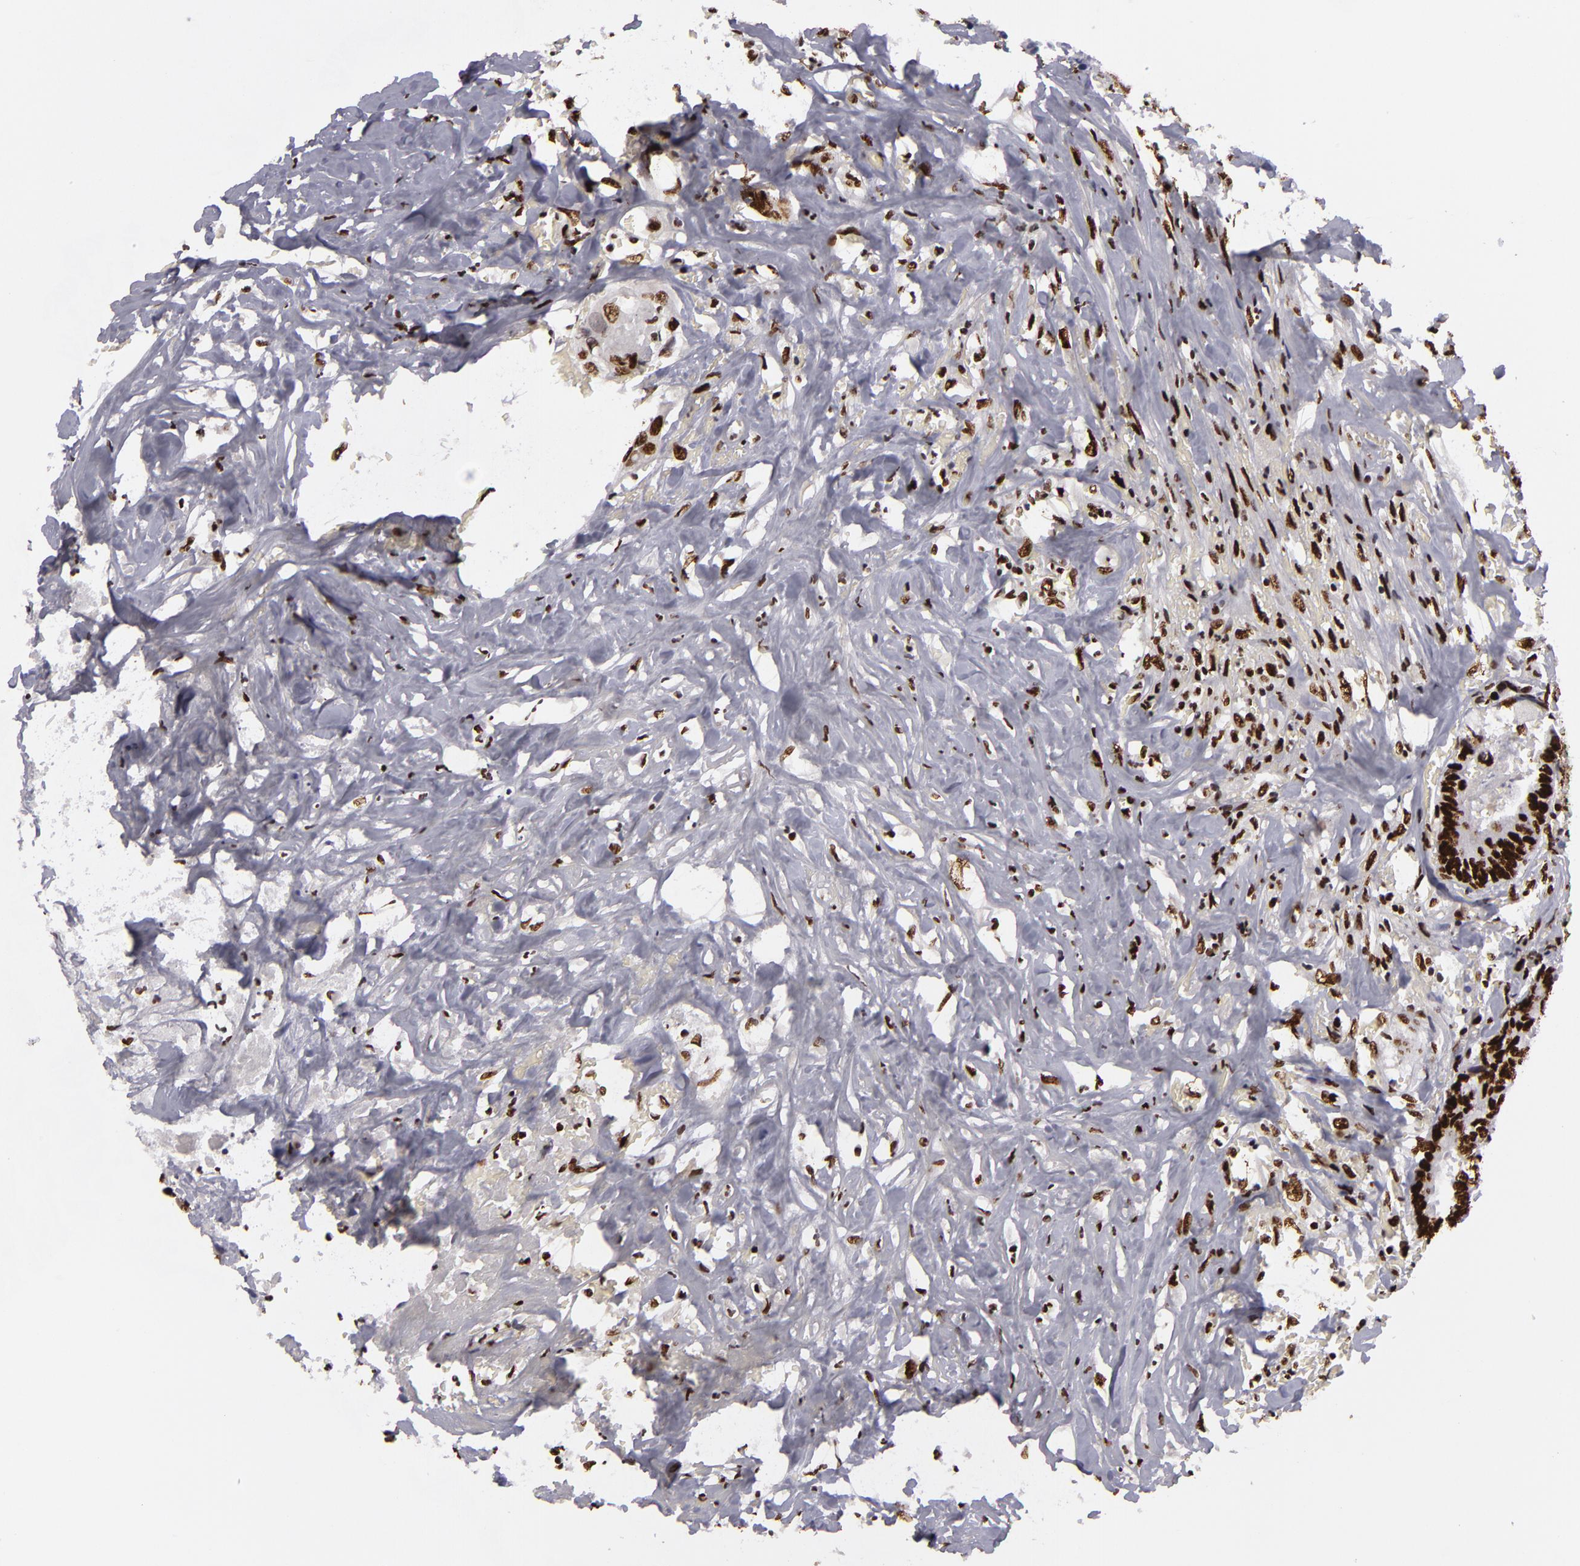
{"staining": {"intensity": "strong", "quantity": ">75%", "location": "nuclear"}, "tissue": "colorectal cancer", "cell_type": "Tumor cells", "image_type": "cancer", "snomed": [{"axis": "morphology", "description": "Adenocarcinoma, NOS"}, {"axis": "topography", "description": "Rectum"}], "caption": "Colorectal cancer (adenocarcinoma) stained with a protein marker reveals strong staining in tumor cells.", "gene": "SAFB", "patient": {"sex": "male", "age": 55}}